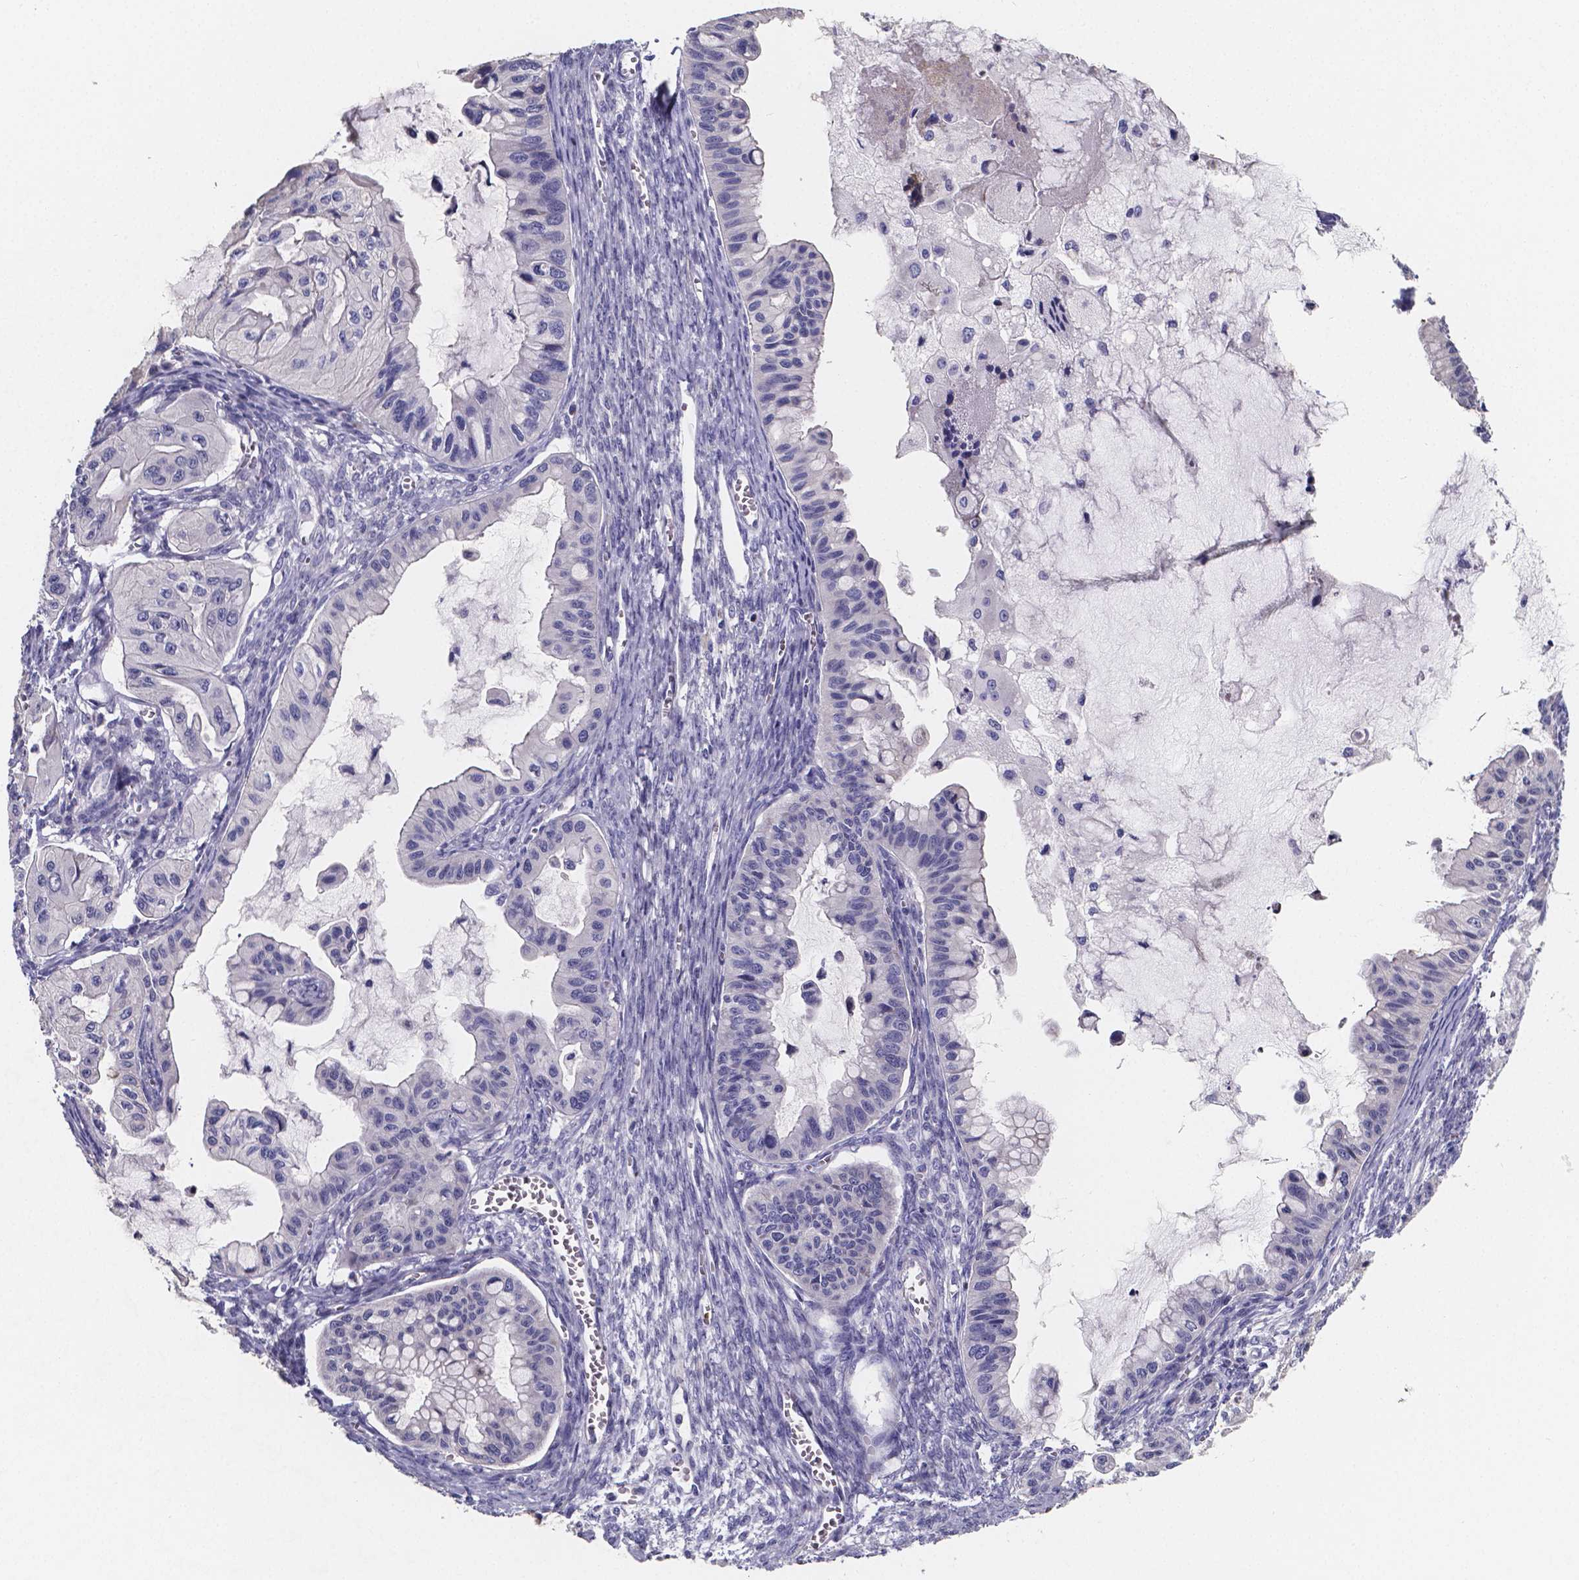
{"staining": {"intensity": "negative", "quantity": "none", "location": "none"}, "tissue": "ovarian cancer", "cell_type": "Tumor cells", "image_type": "cancer", "snomed": [{"axis": "morphology", "description": "Cystadenocarcinoma, mucinous, NOS"}, {"axis": "topography", "description": "Ovary"}], "caption": "DAB immunohistochemical staining of ovarian mucinous cystadenocarcinoma exhibits no significant expression in tumor cells.", "gene": "GABRA3", "patient": {"sex": "female", "age": 72}}